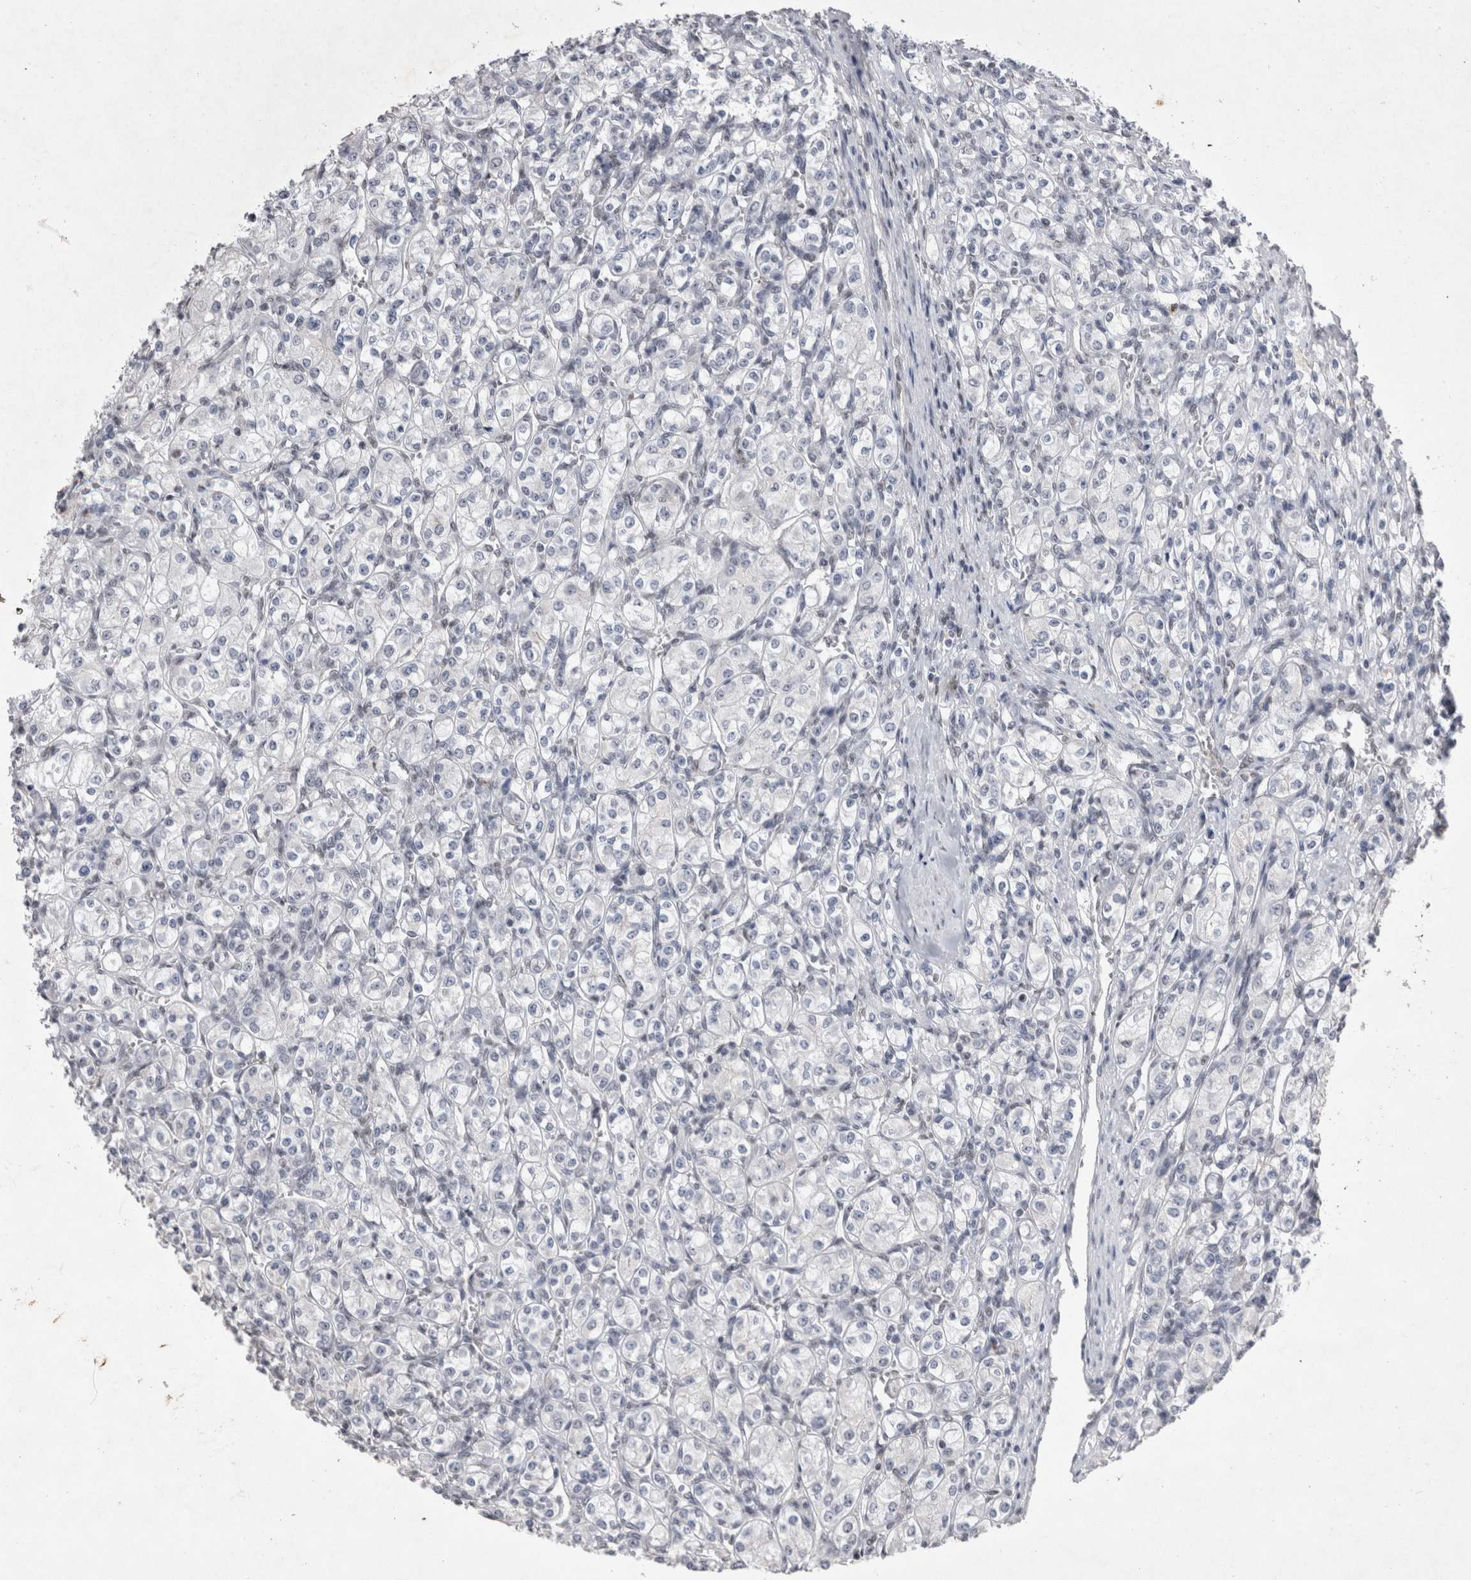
{"staining": {"intensity": "negative", "quantity": "none", "location": "none"}, "tissue": "renal cancer", "cell_type": "Tumor cells", "image_type": "cancer", "snomed": [{"axis": "morphology", "description": "Adenocarcinoma, NOS"}, {"axis": "topography", "description": "Kidney"}], "caption": "Immunohistochemistry (IHC) image of human renal adenocarcinoma stained for a protein (brown), which demonstrates no staining in tumor cells.", "gene": "RBM6", "patient": {"sex": "male", "age": 77}}